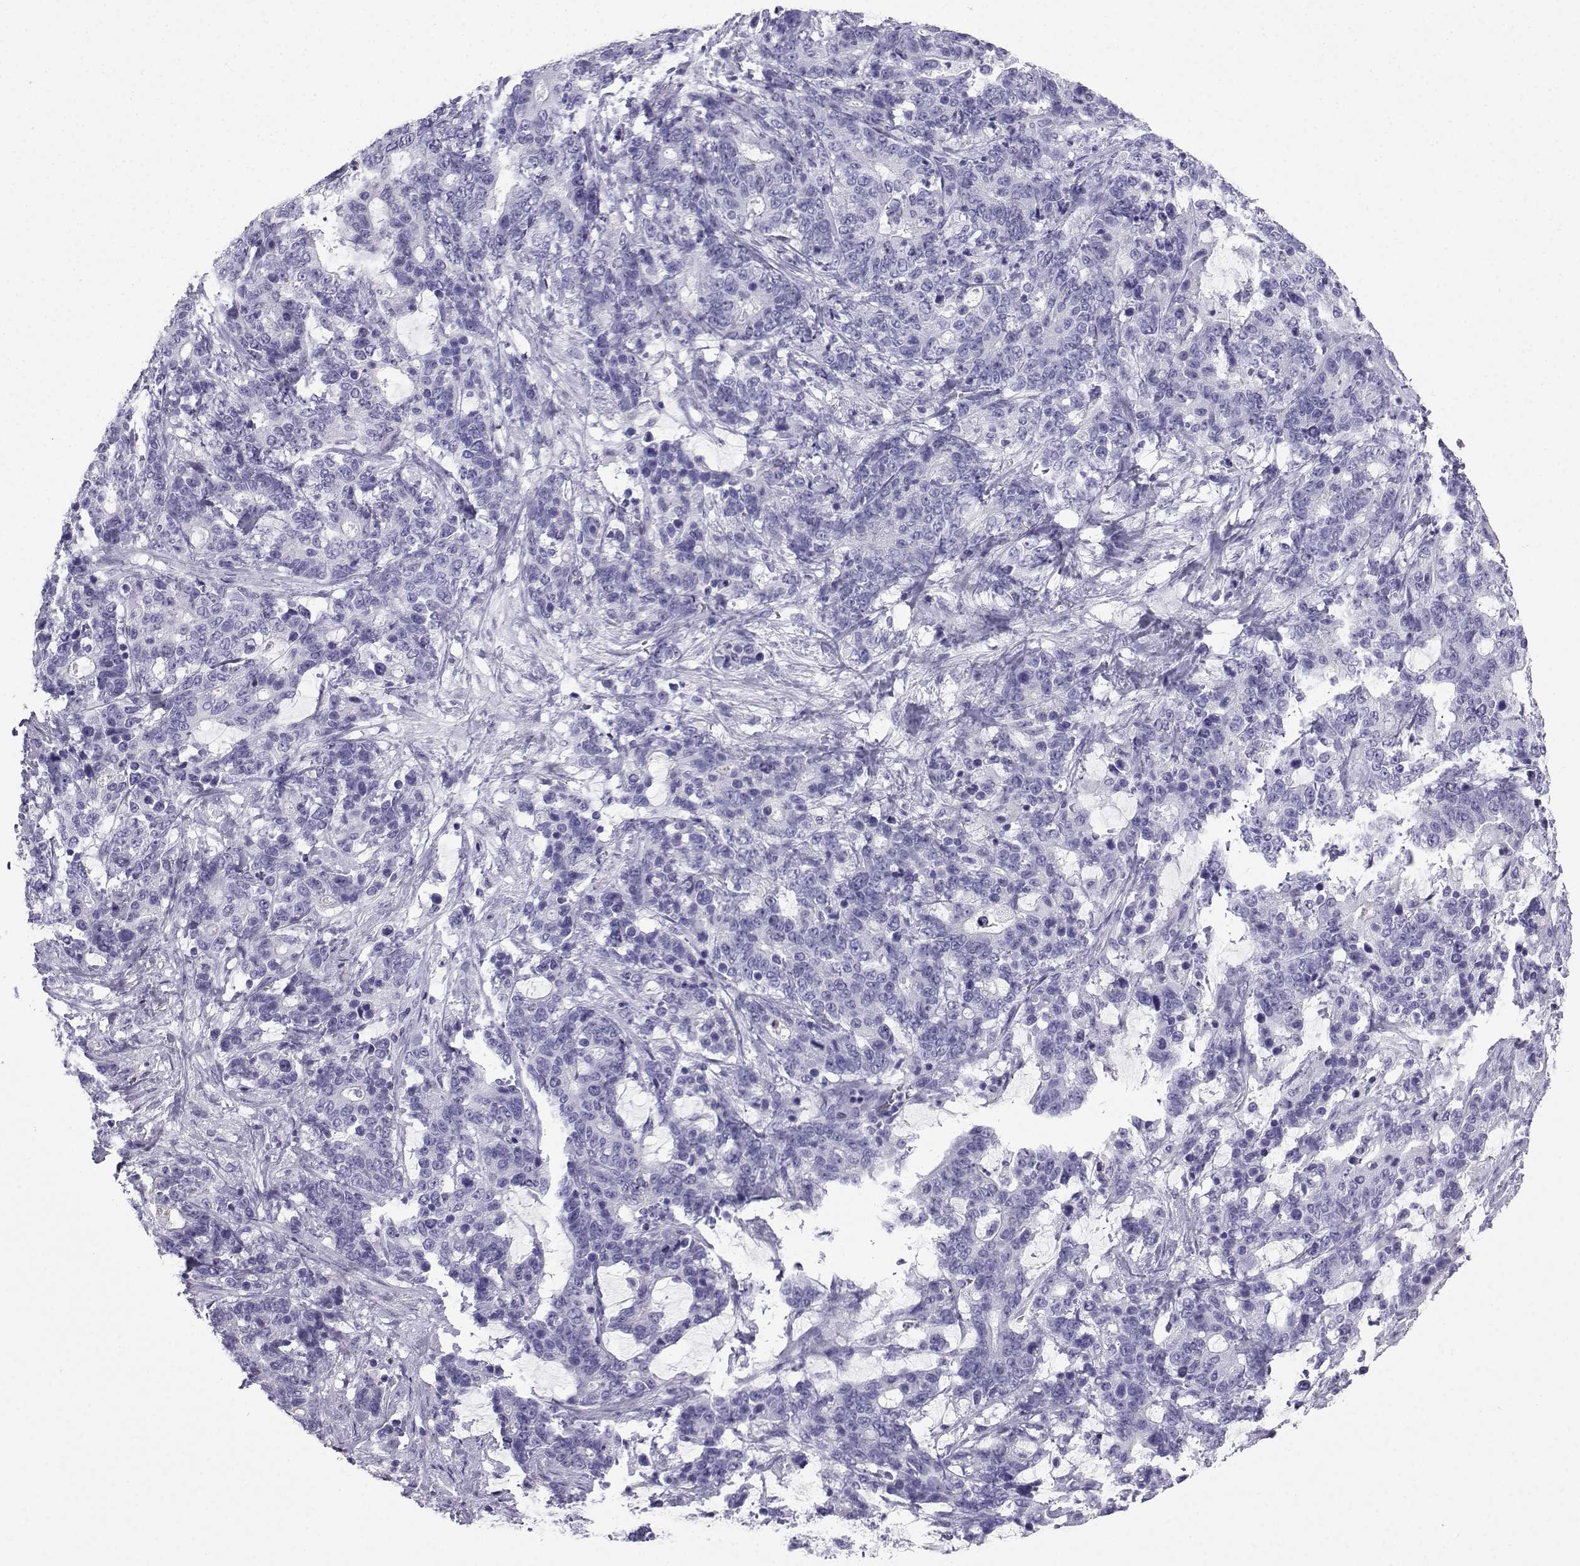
{"staining": {"intensity": "negative", "quantity": "none", "location": "none"}, "tissue": "stomach cancer", "cell_type": "Tumor cells", "image_type": "cancer", "snomed": [{"axis": "morphology", "description": "Normal tissue, NOS"}, {"axis": "morphology", "description": "Adenocarcinoma, NOS"}, {"axis": "topography", "description": "Stomach"}], "caption": "Tumor cells are negative for brown protein staining in adenocarcinoma (stomach).", "gene": "SLC18A2", "patient": {"sex": "female", "age": 64}}